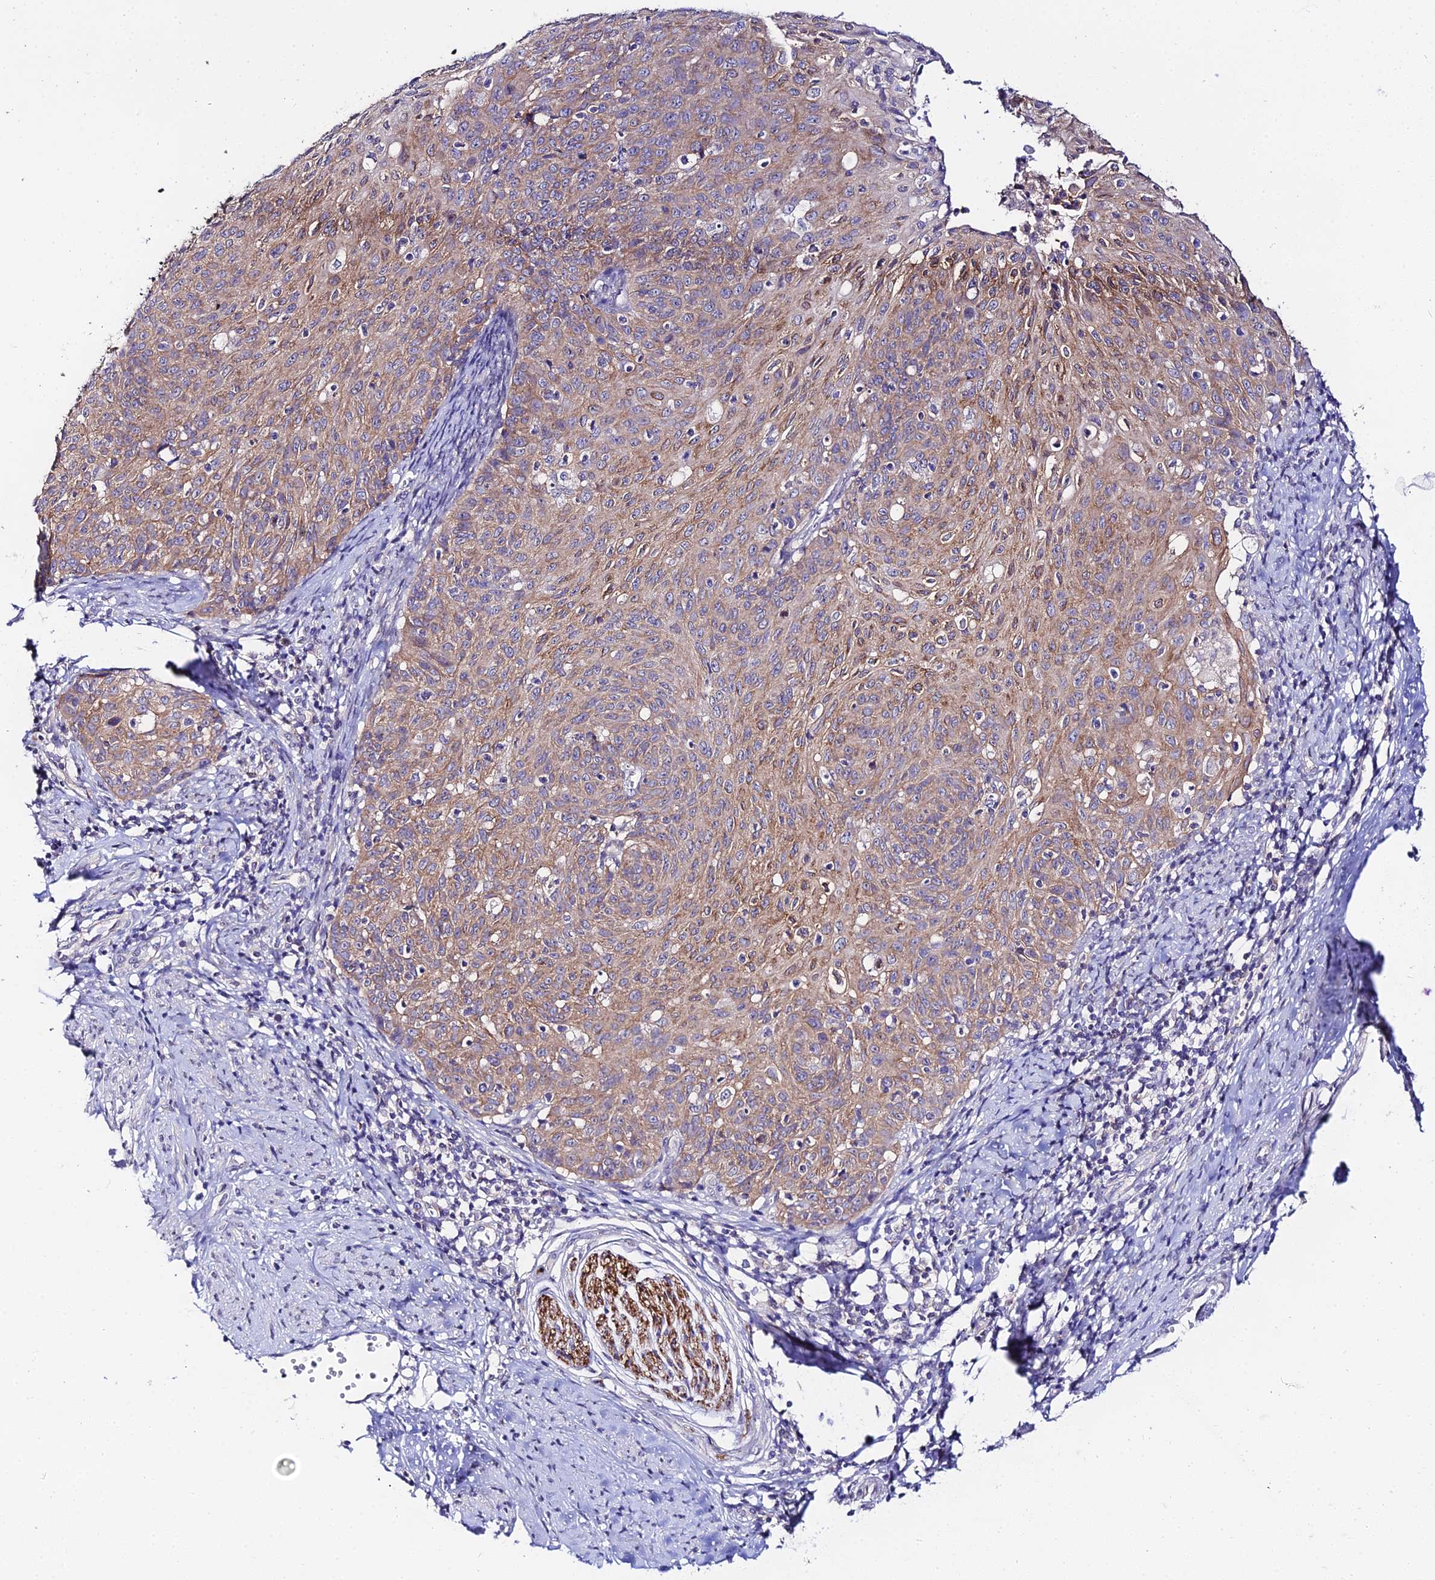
{"staining": {"intensity": "moderate", "quantity": "25%-75%", "location": "cytoplasmic/membranous"}, "tissue": "cervical cancer", "cell_type": "Tumor cells", "image_type": "cancer", "snomed": [{"axis": "morphology", "description": "Squamous cell carcinoma, NOS"}, {"axis": "topography", "description": "Cervix"}], "caption": "Cervical cancer stained with IHC demonstrates moderate cytoplasmic/membranous expression in approximately 25%-75% of tumor cells. (brown staining indicates protein expression, while blue staining denotes nuclei).", "gene": "ATG16L2", "patient": {"sex": "female", "age": 70}}